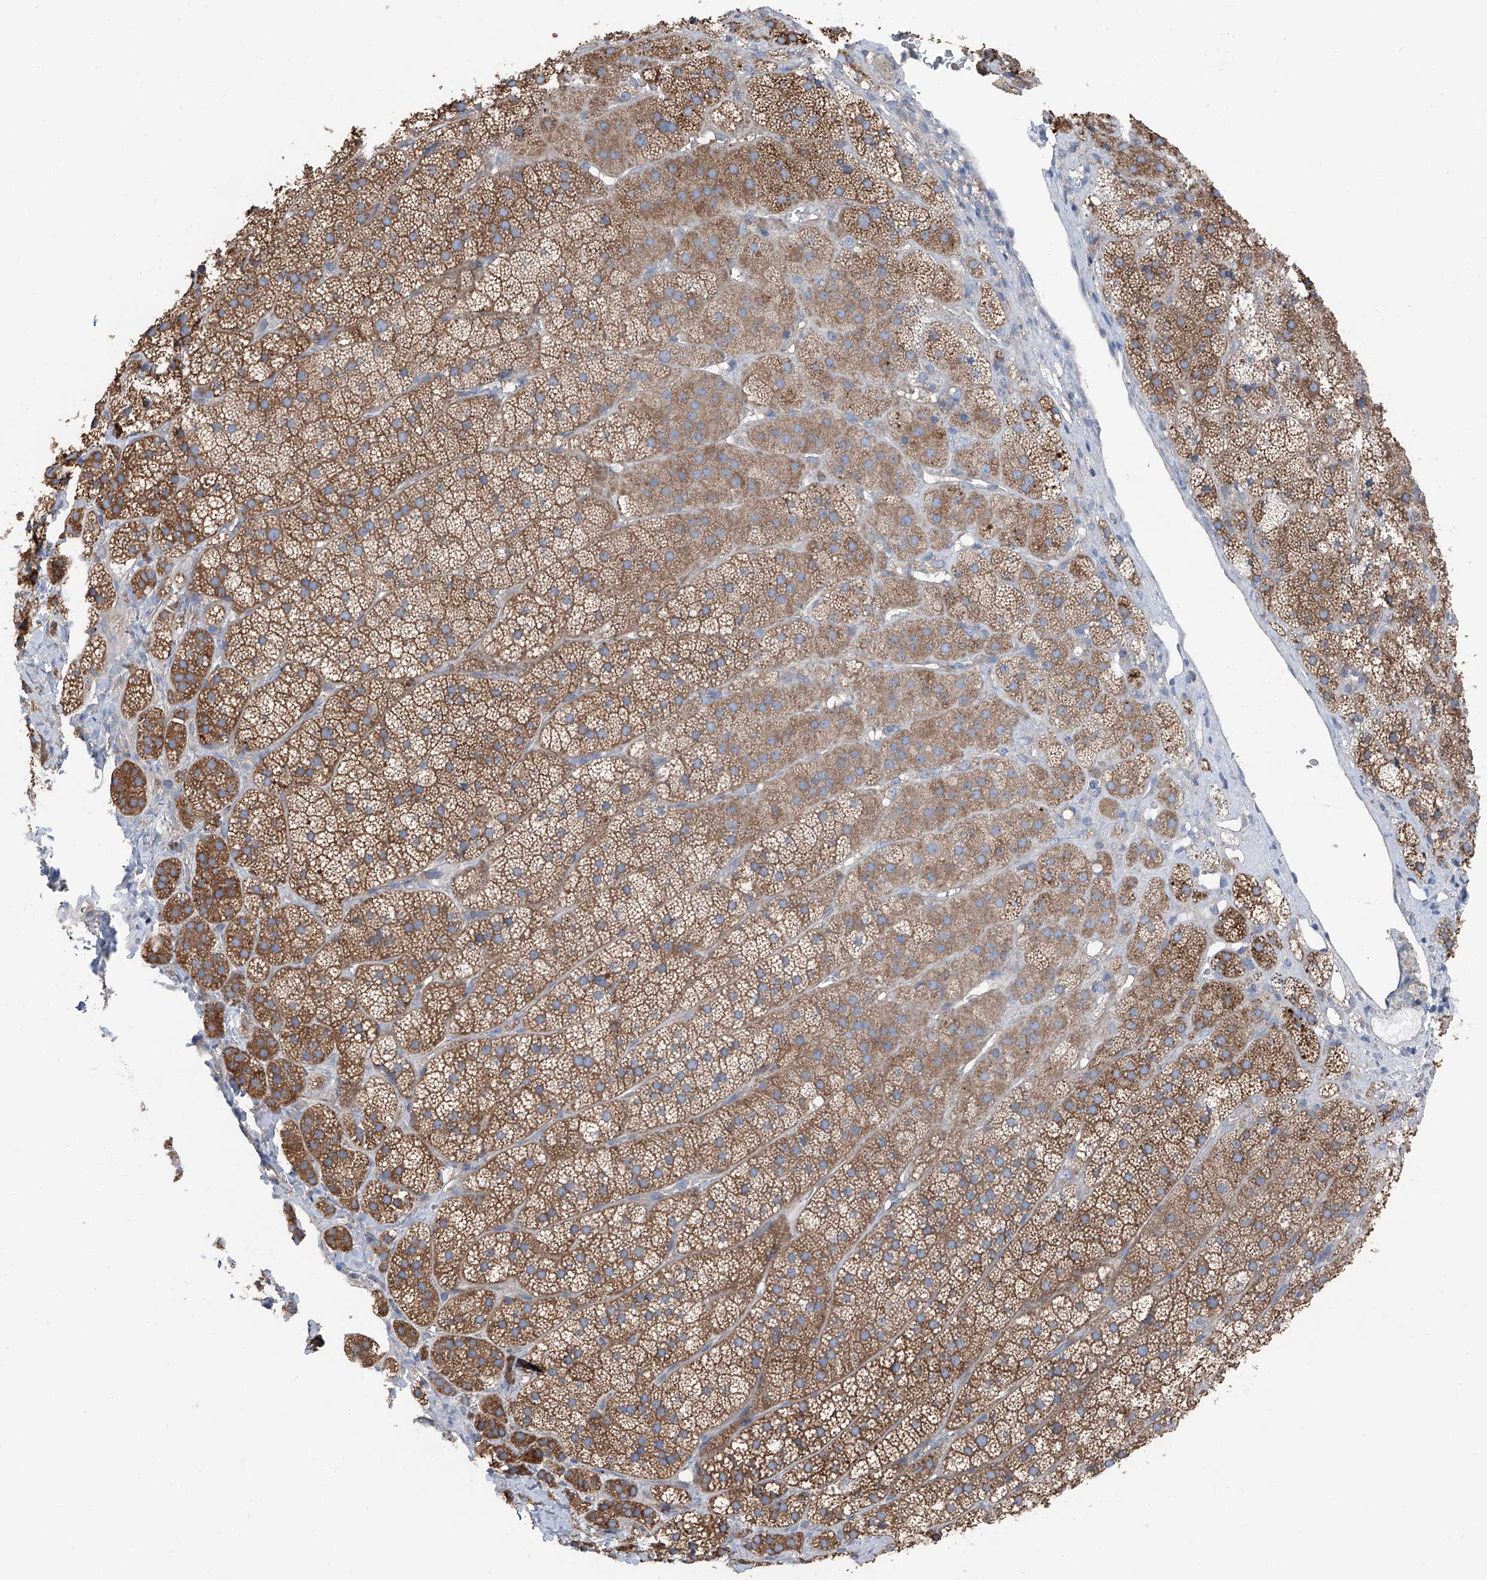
{"staining": {"intensity": "moderate", "quantity": ">75%", "location": "cytoplasmic/membranous"}, "tissue": "adrenal gland", "cell_type": "Glandular cells", "image_type": "normal", "snomed": [{"axis": "morphology", "description": "Normal tissue, NOS"}, {"axis": "topography", "description": "Adrenal gland"}], "caption": "Protein expression analysis of normal adrenal gland demonstrates moderate cytoplasmic/membranous staining in approximately >75% of glandular cells.", "gene": "GPR142", "patient": {"sex": "female", "age": 44}}